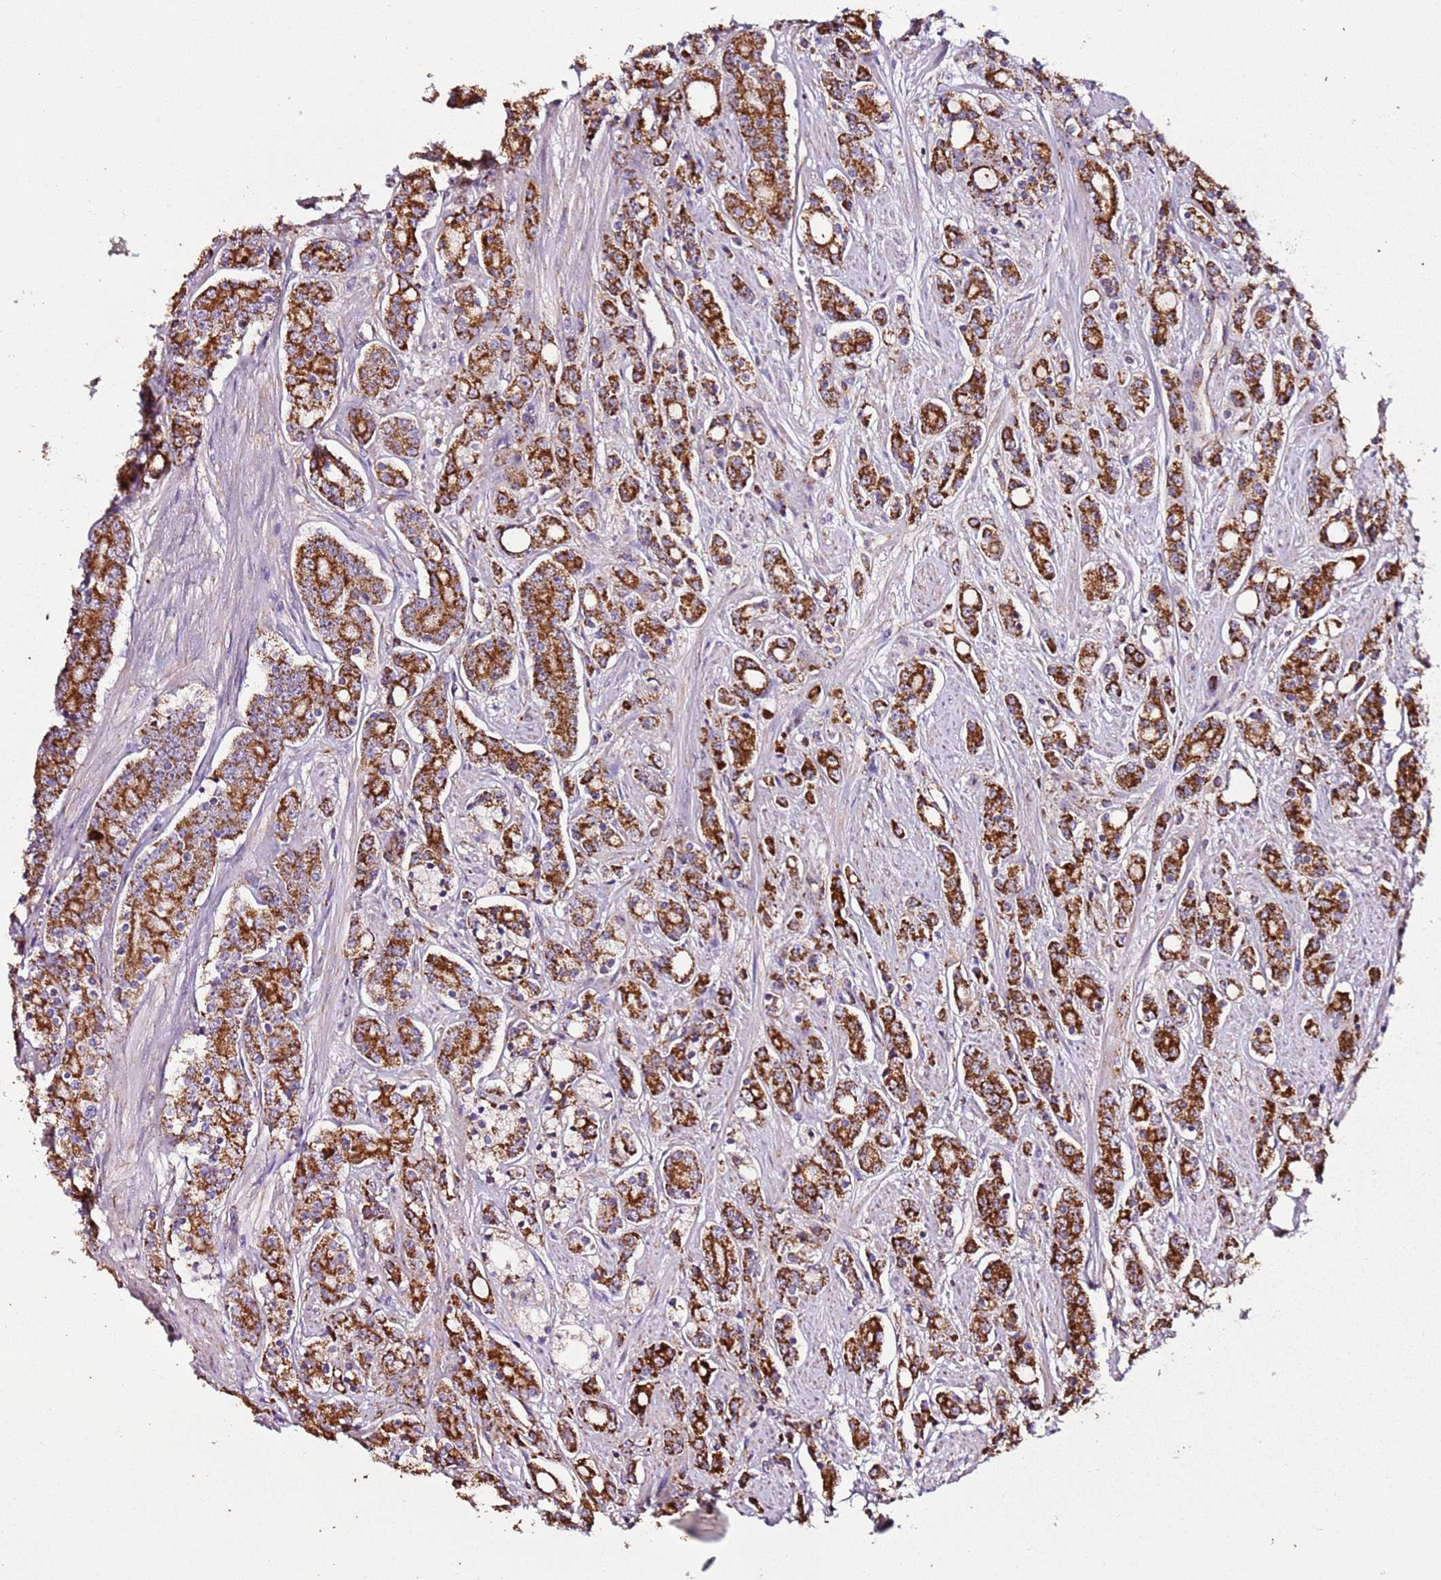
{"staining": {"intensity": "strong", "quantity": ">75%", "location": "cytoplasmic/membranous"}, "tissue": "prostate cancer", "cell_type": "Tumor cells", "image_type": "cancer", "snomed": [{"axis": "morphology", "description": "Adenocarcinoma, High grade"}, {"axis": "topography", "description": "Prostate"}], "caption": "This is a micrograph of immunohistochemistry (IHC) staining of prostate high-grade adenocarcinoma, which shows strong staining in the cytoplasmic/membranous of tumor cells.", "gene": "RMND5A", "patient": {"sex": "male", "age": 62}}